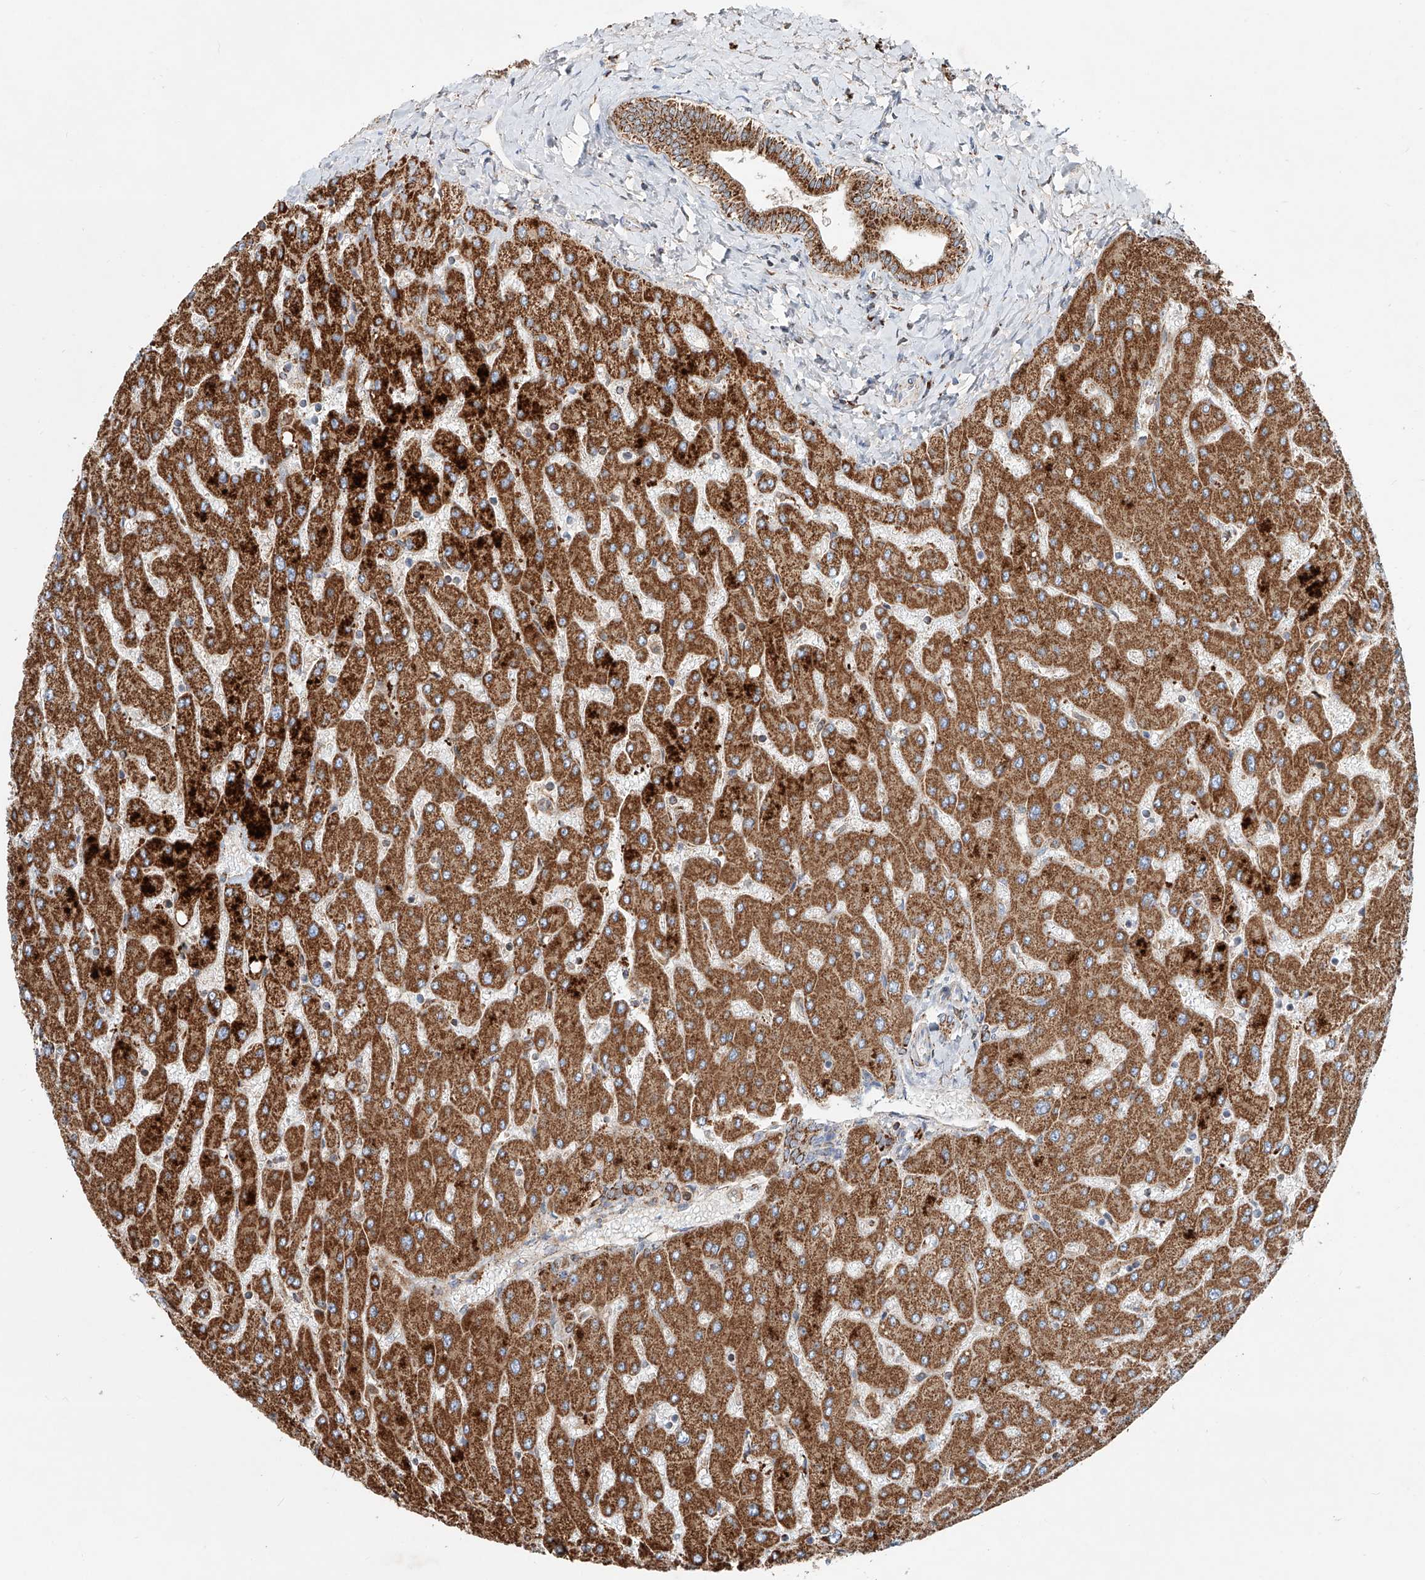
{"staining": {"intensity": "moderate", "quantity": ">75%", "location": "cytoplasmic/membranous"}, "tissue": "liver", "cell_type": "Cholangiocytes", "image_type": "normal", "snomed": [{"axis": "morphology", "description": "Normal tissue, NOS"}, {"axis": "topography", "description": "Liver"}], "caption": "Brown immunohistochemical staining in benign liver reveals moderate cytoplasmic/membranous staining in about >75% of cholangiocytes.", "gene": "CARD10", "patient": {"sex": "male", "age": 55}}